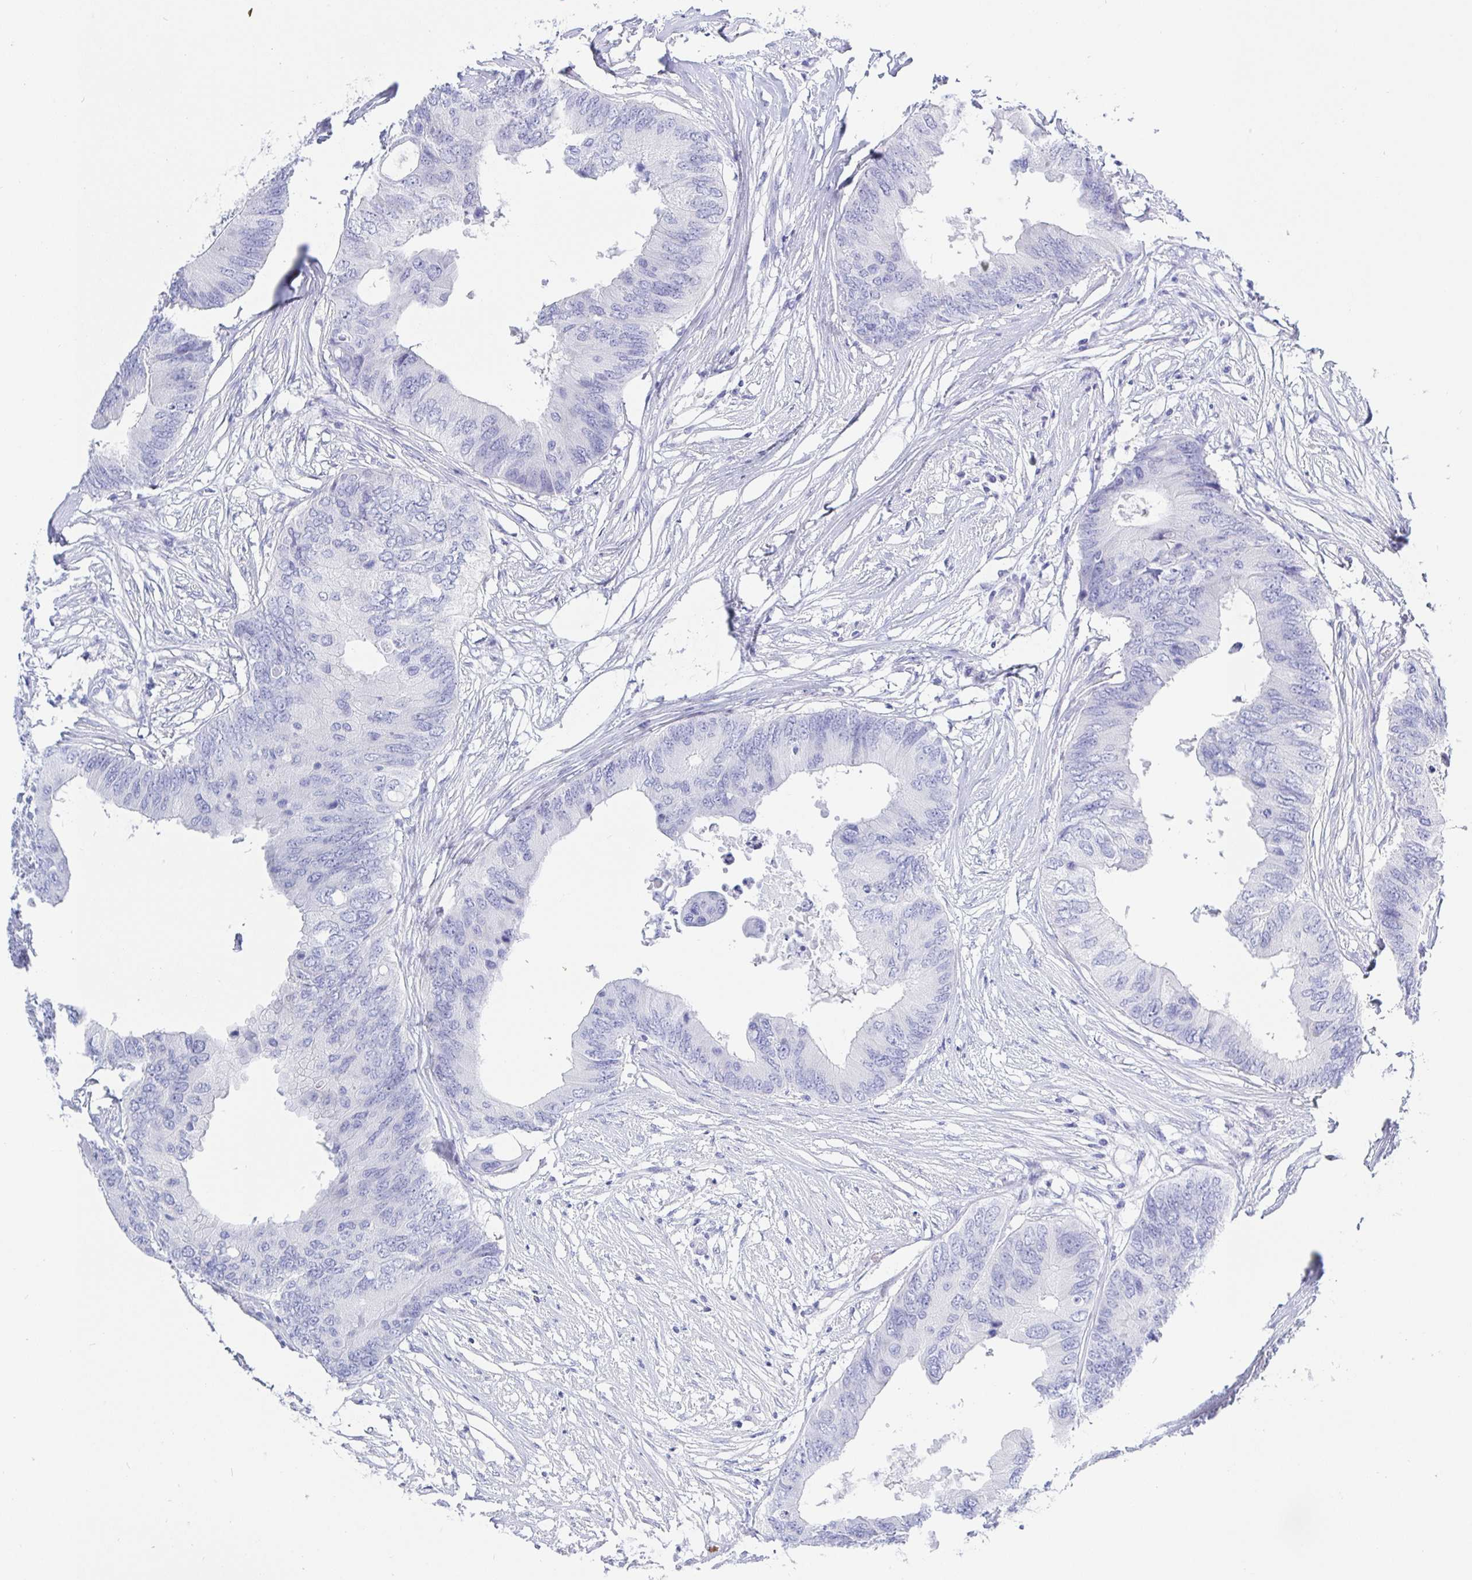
{"staining": {"intensity": "negative", "quantity": "none", "location": "none"}, "tissue": "colorectal cancer", "cell_type": "Tumor cells", "image_type": "cancer", "snomed": [{"axis": "morphology", "description": "Adenocarcinoma, NOS"}, {"axis": "topography", "description": "Colon"}], "caption": "Colorectal cancer was stained to show a protein in brown. There is no significant positivity in tumor cells. (DAB immunohistochemistry (IHC) with hematoxylin counter stain).", "gene": "KCNH6", "patient": {"sex": "male", "age": 71}}